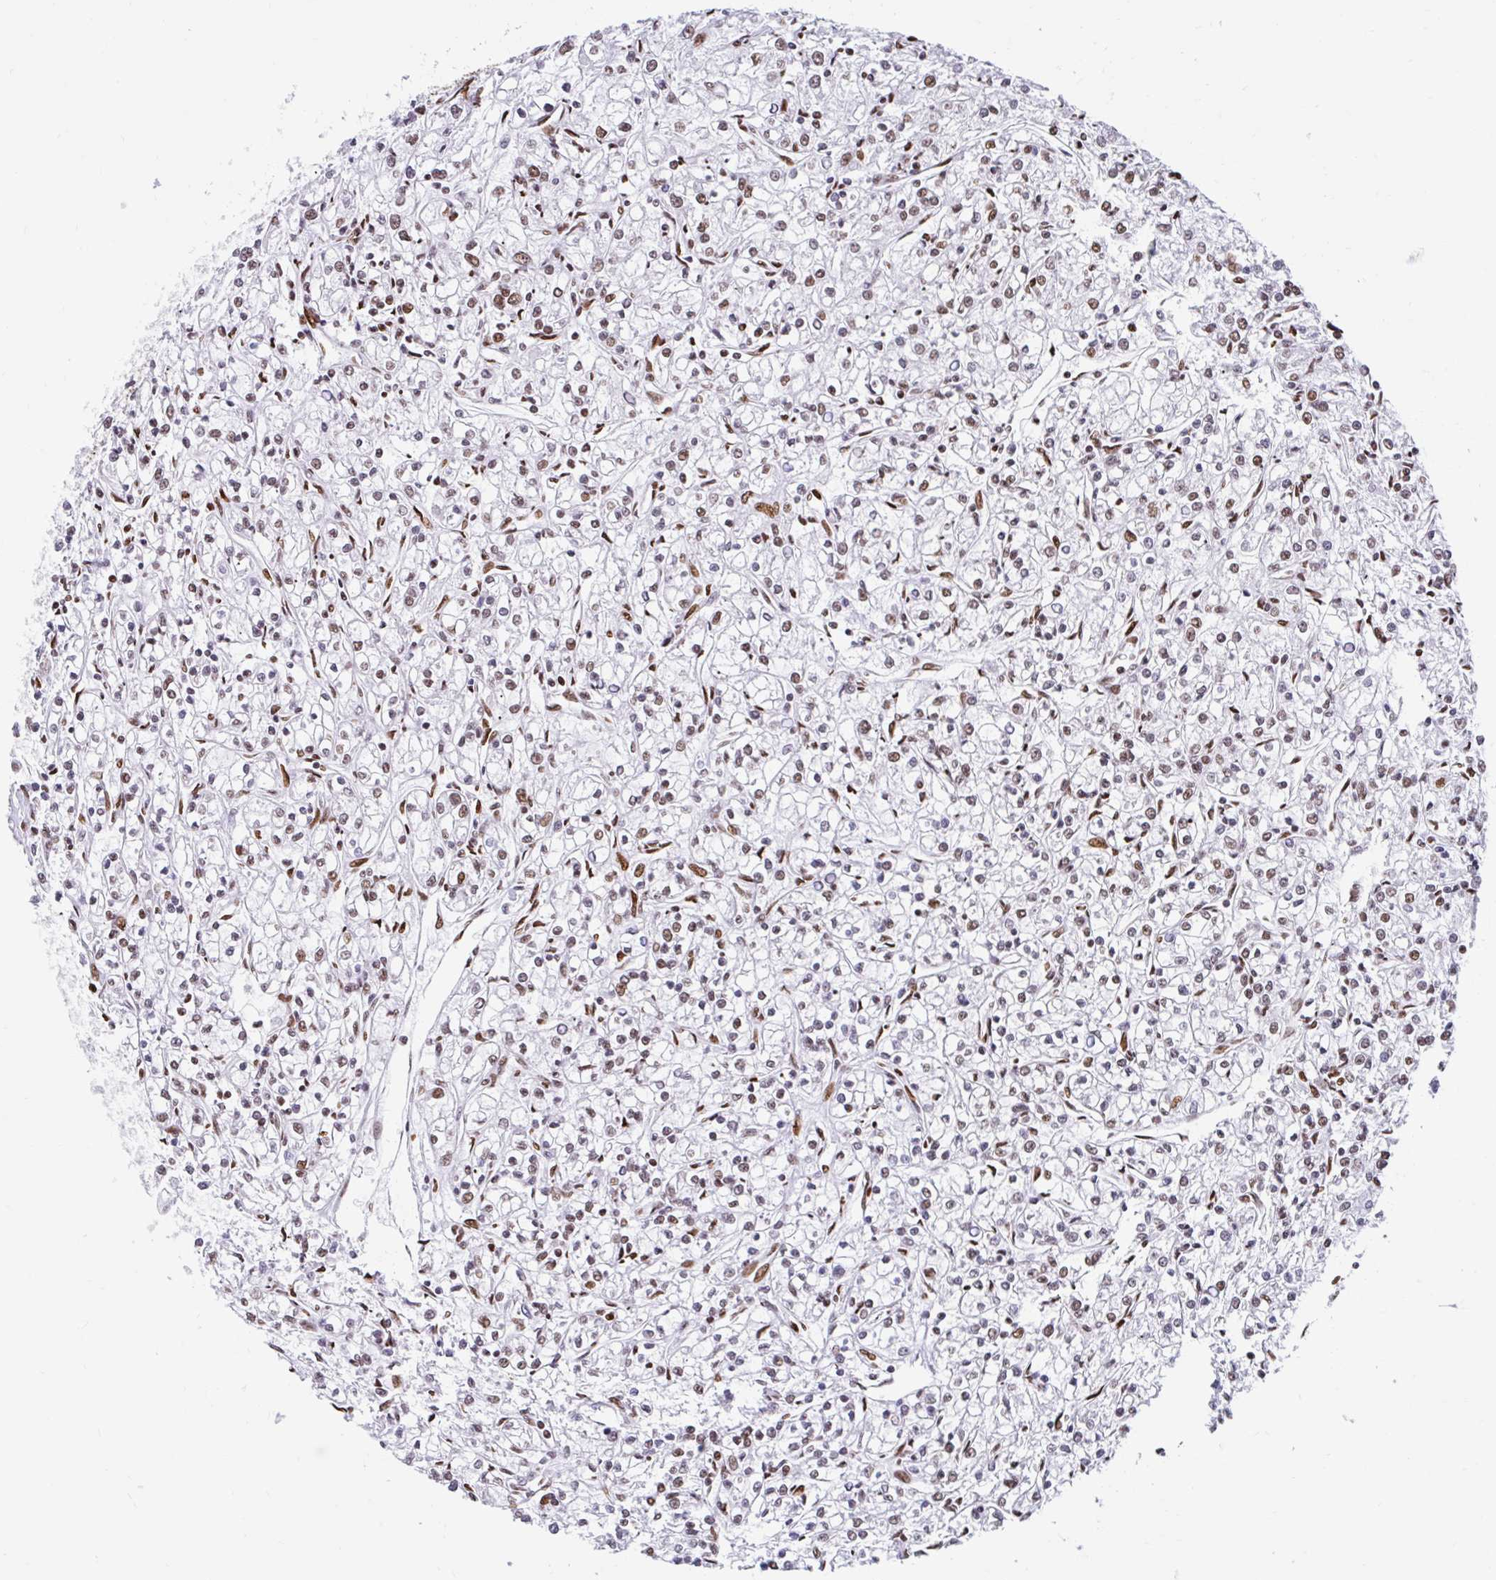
{"staining": {"intensity": "moderate", "quantity": ">75%", "location": "nuclear"}, "tissue": "renal cancer", "cell_type": "Tumor cells", "image_type": "cancer", "snomed": [{"axis": "morphology", "description": "Adenocarcinoma, NOS"}, {"axis": "topography", "description": "Kidney"}], "caption": "IHC image of human renal cancer stained for a protein (brown), which displays medium levels of moderate nuclear expression in about >75% of tumor cells.", "gene": "KHDRBS1", "patient": {"sex": "female", "age": 59}}